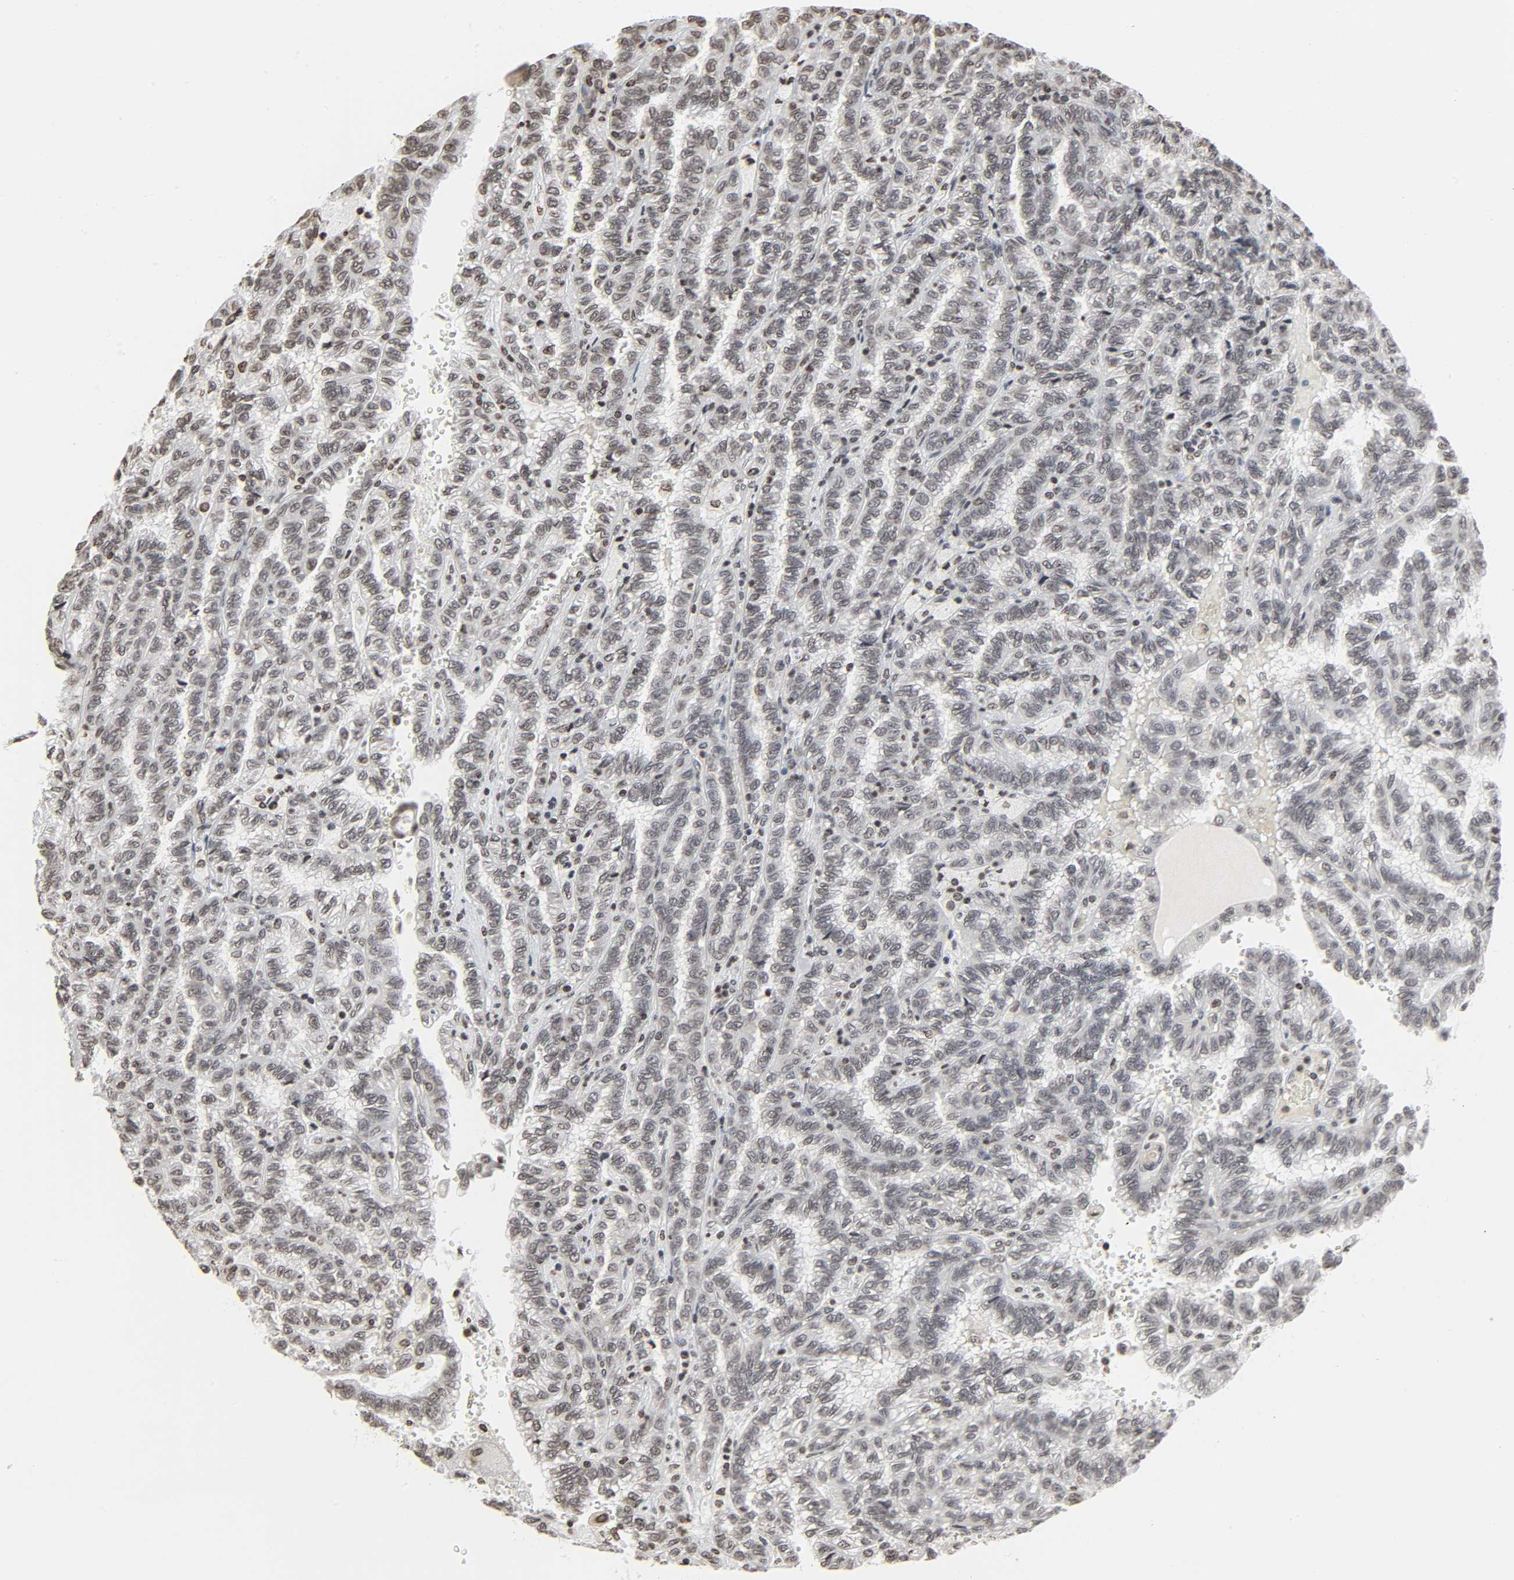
{"staining": {"intensity": "weak", "quantity": ">75%", "location": "nuclear"}, "tissue": "renal cancer", "cell_type": "Tumor cells", "image_type": "cancer", "snomed": [{"axis": "morphology", "description": "Inflammation, NOS"}, {"axis": "morphology", "description": "Adenocarcinoma, NOS"}, {"axis": "topography", "description": "Kidney"}], "caption": "IHC of human renal cancer displays low levels of weak nuclear expression in about >75% of tumor cells.", "gene": "ELAVL1", "patient": {"sex": "male", "age": 68}}